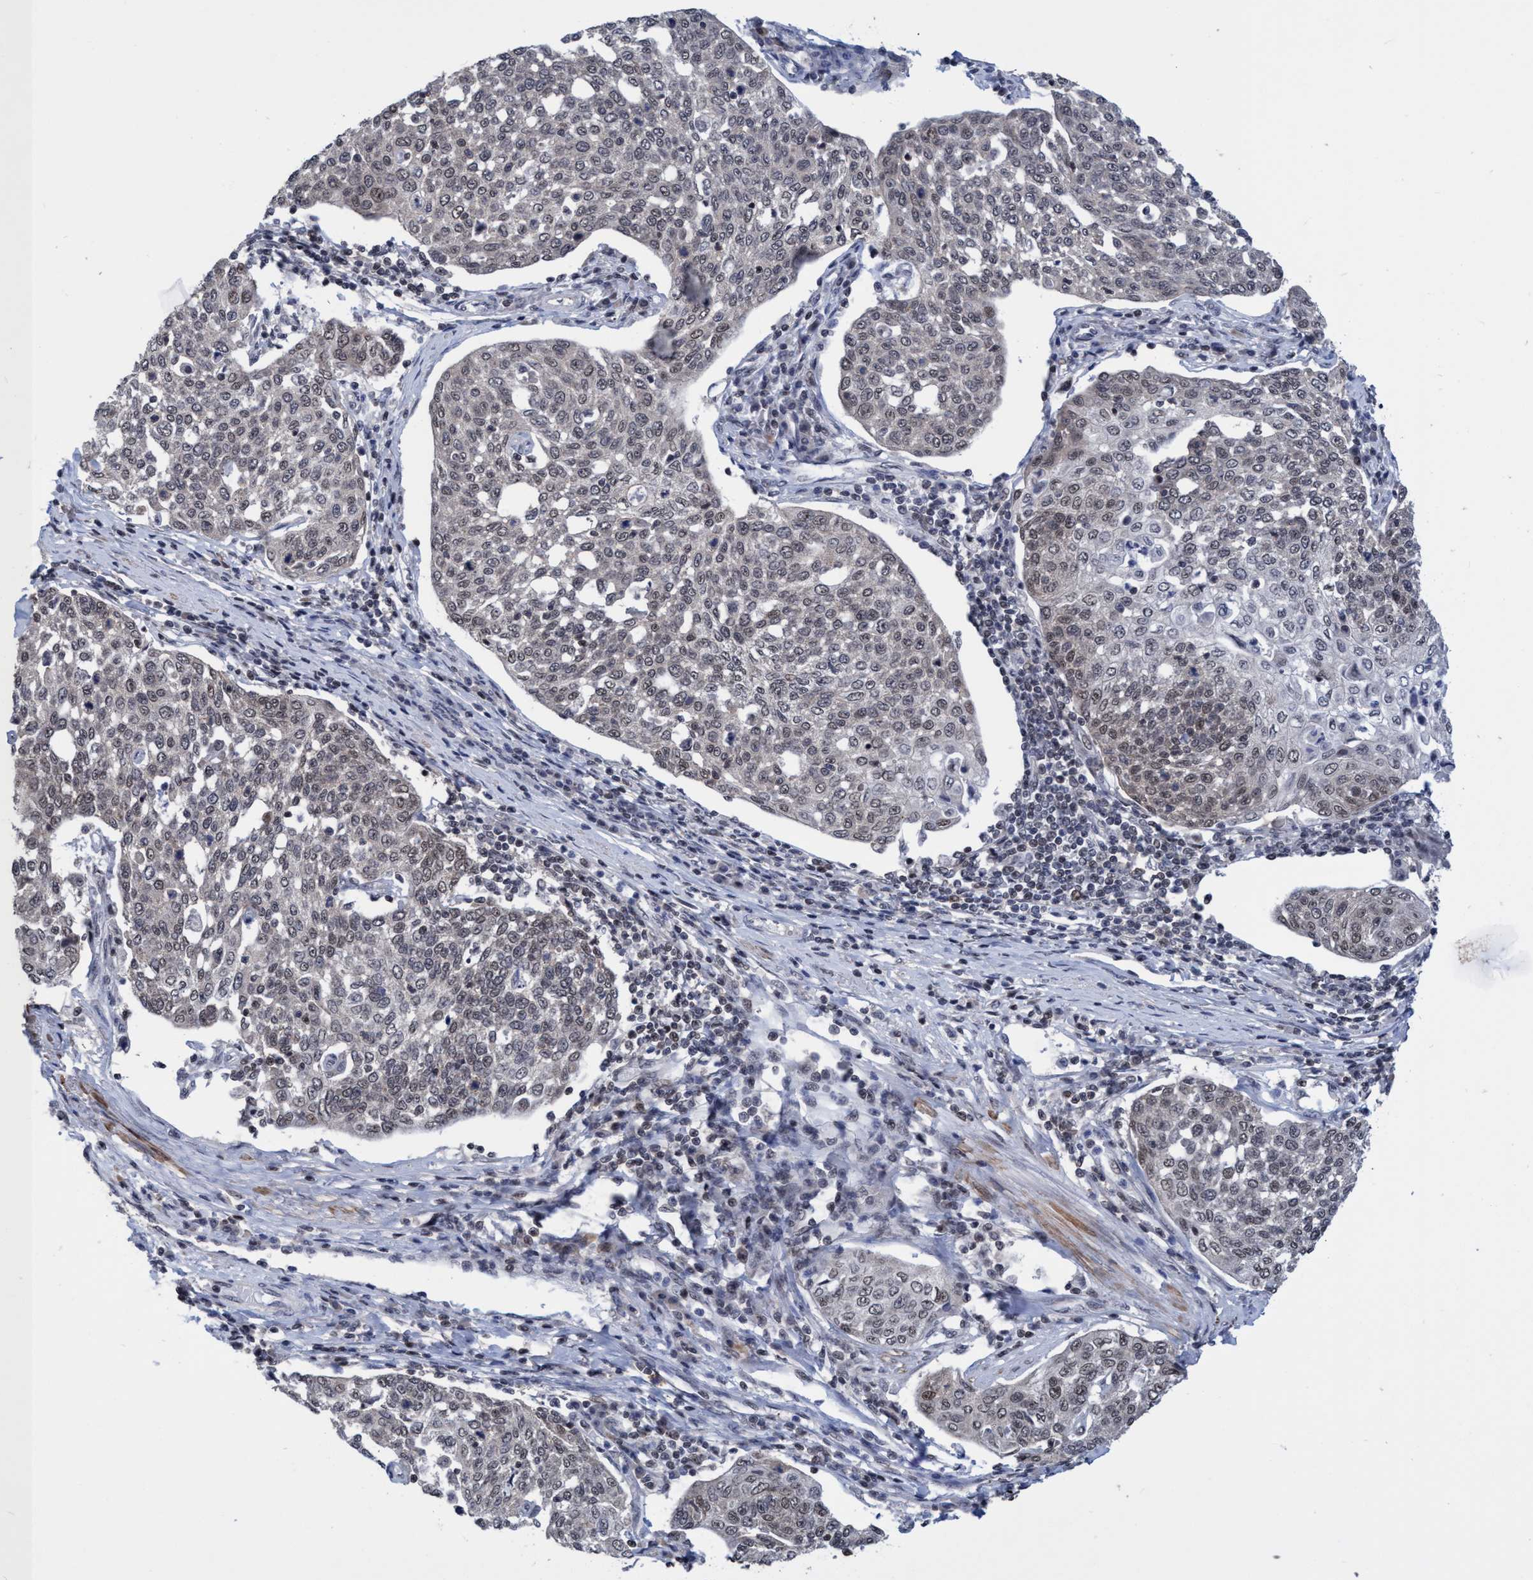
{"staining": {"intensity": "weak", "quantity": "25%-75%", "location": "nuclear"}, "tissue": "cervical cancer", "cell_type": "Tumor cells", "image_type": "cancer", "snomed": [{"axis": "morphology", "description": "Squamous cell carcinoma, NOS"}, {"axis": "topography", "description": "Cervix"}], "caption": "IHC micrograph of neoplastic tissue: cervical squamous cell carcinoma stained using immunohistochemistry (IHC) reveals low levels of weak protein expression localized specifically in the nuclear of tumor cells, appearing as a nuclear brown color.", "gene": "C9orf78", "patient": {"sex": "female", "age": 34}}